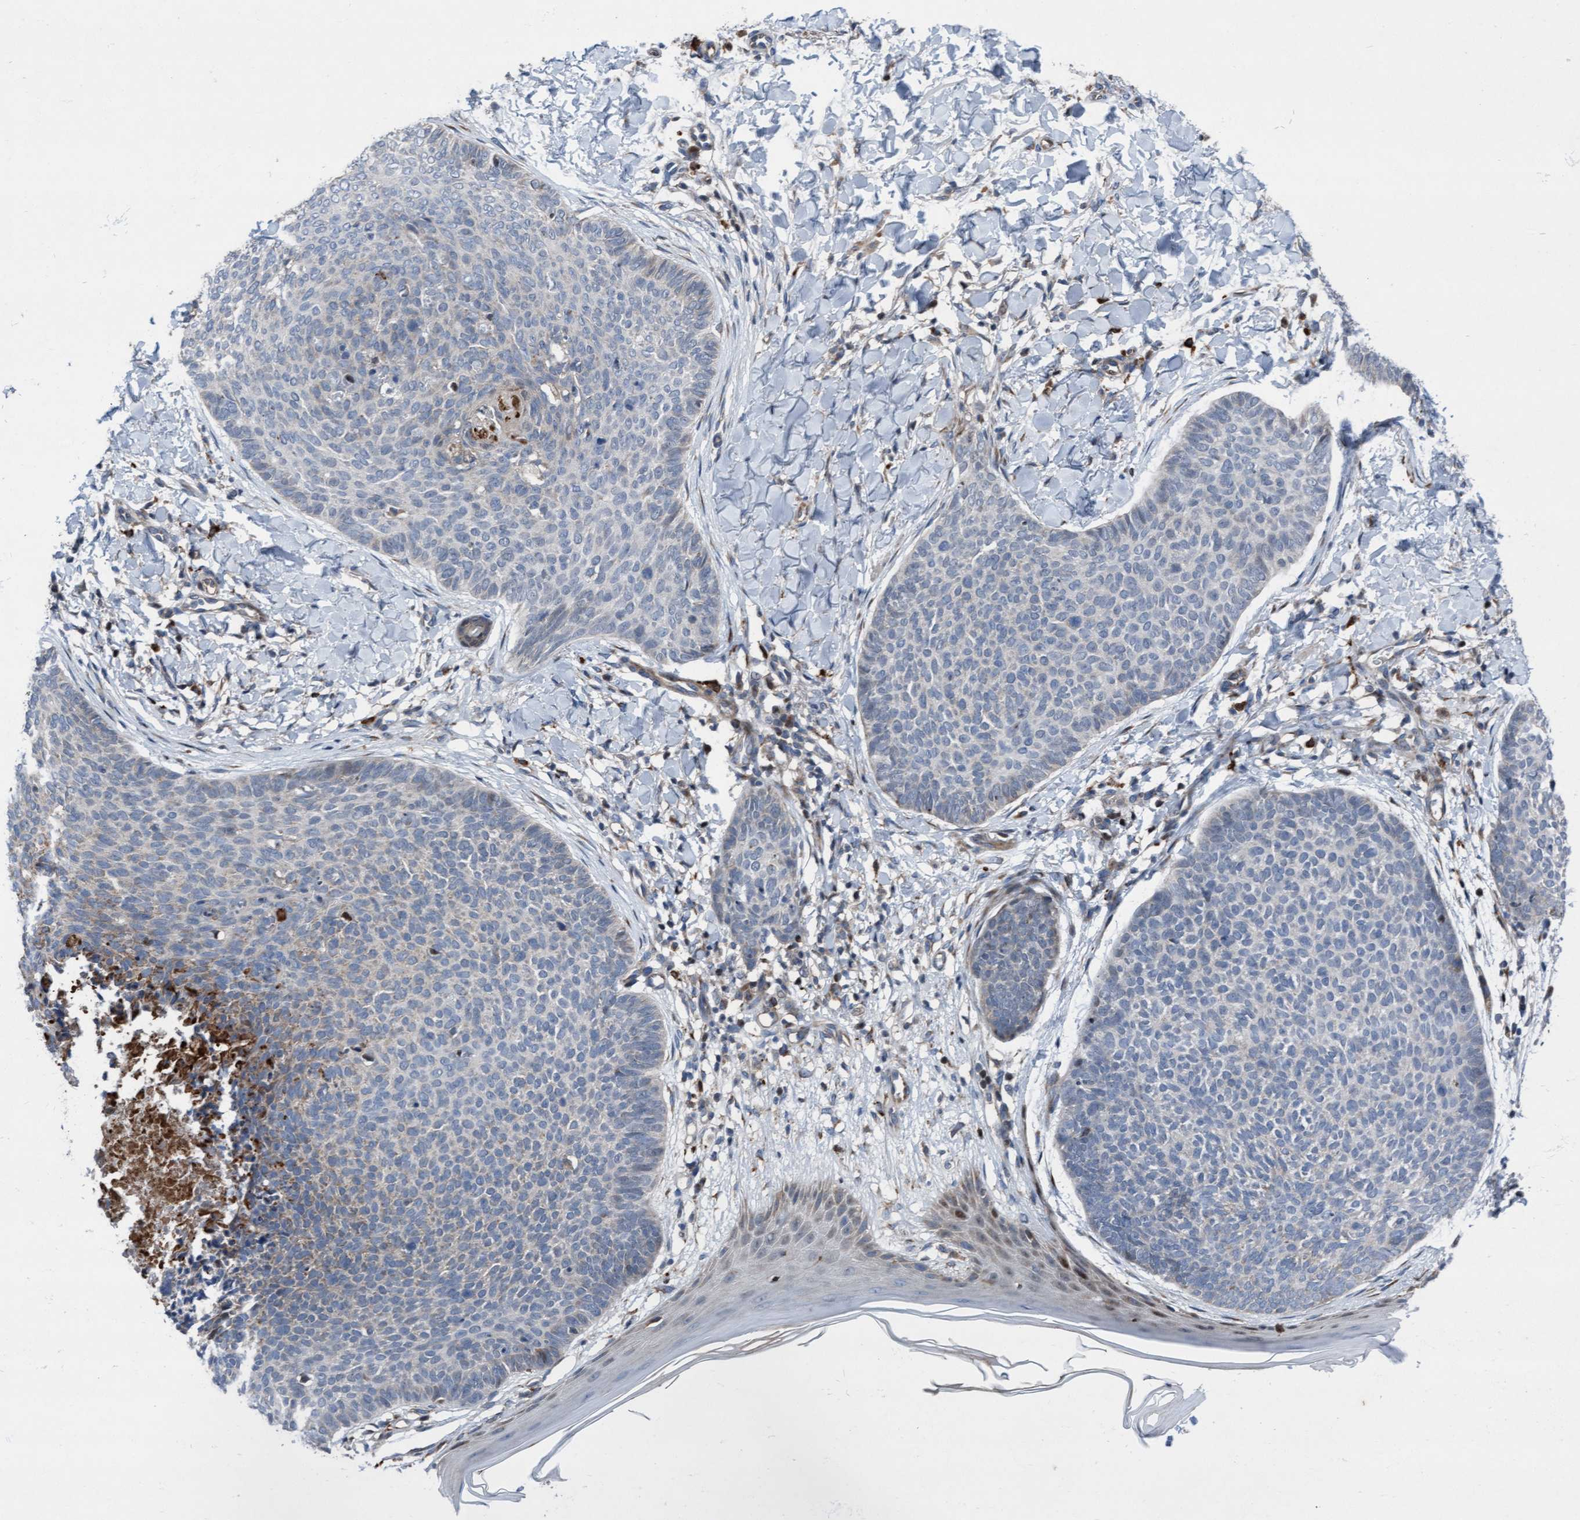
{"staining": {"intensity": "negative", "quantity": "none", "location": "none"}, "tissue": "skin cancer", "cell_type": "Tumor cells", "image_type": "cancer", "snomed": [{"axis": "morphology", "description": "Normal tissue, NOS"}, {"axis": "morphology", "description": "Basal cell carcinoma"}, {"axis": "topography", "description": "Skin"}], "caption": "This is a photomicrograph of immunohistochemistry (IHC) staining of skin cancer (basal cell carcinoma), which shows no expression in tumor cells.", "gene": "KLHL26", "patient": {"sex": "male", "age": 50}}